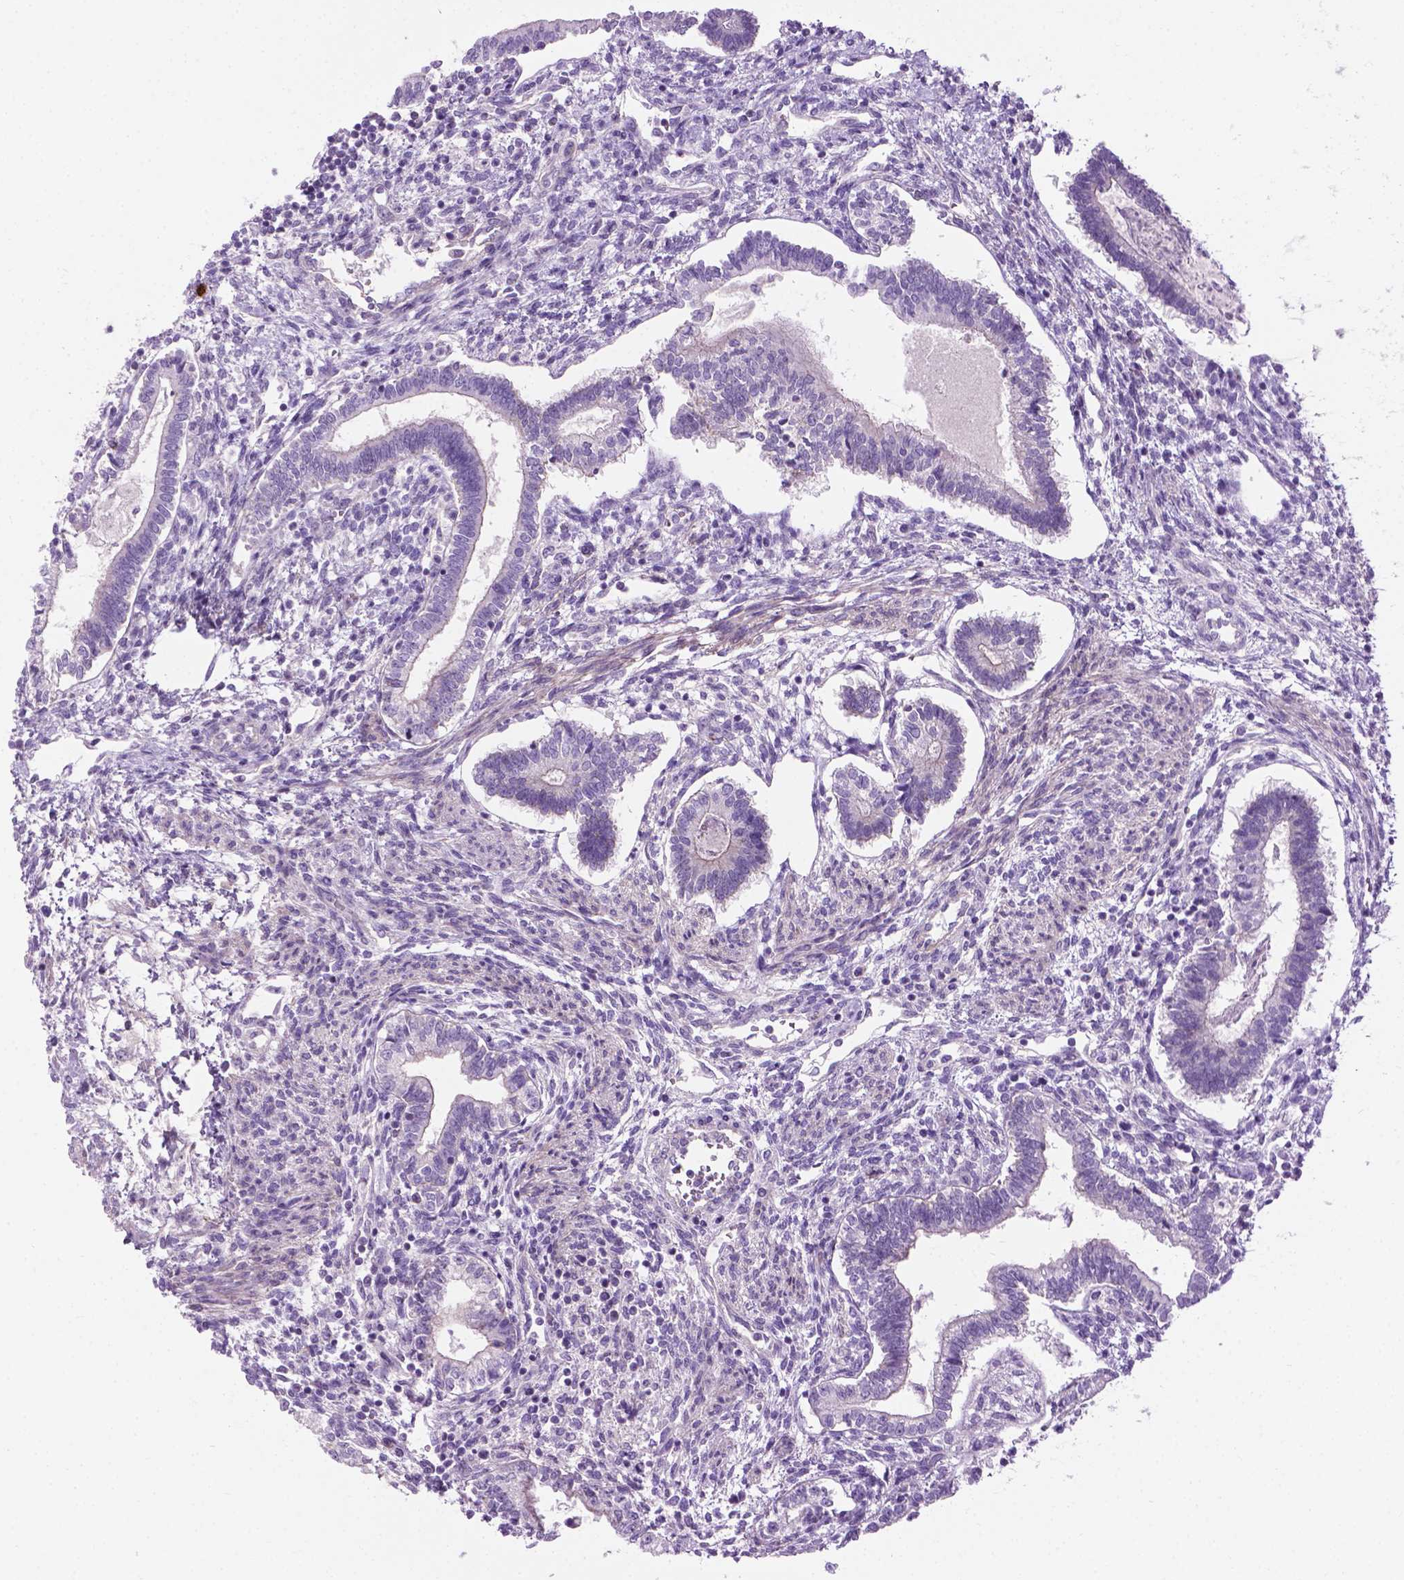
{"staining": {"intensity": "negative", "quantity": "none", "location": "none"}, "tissue": "testis cancer", "cell_type": "Tumor cells", "image_type": "cancer", "snomed": [{"axis": "morphology", "description": "Carcinoma, Embryonal, NOS"}, {"axis": "topography", "description": "Testis"}], "caption": "Tumor cells are negative for protein expression in human embryonal carcinoma (testis).", "gene": "SPECC1L", "patient": {"sex": "male", "age": 37}}